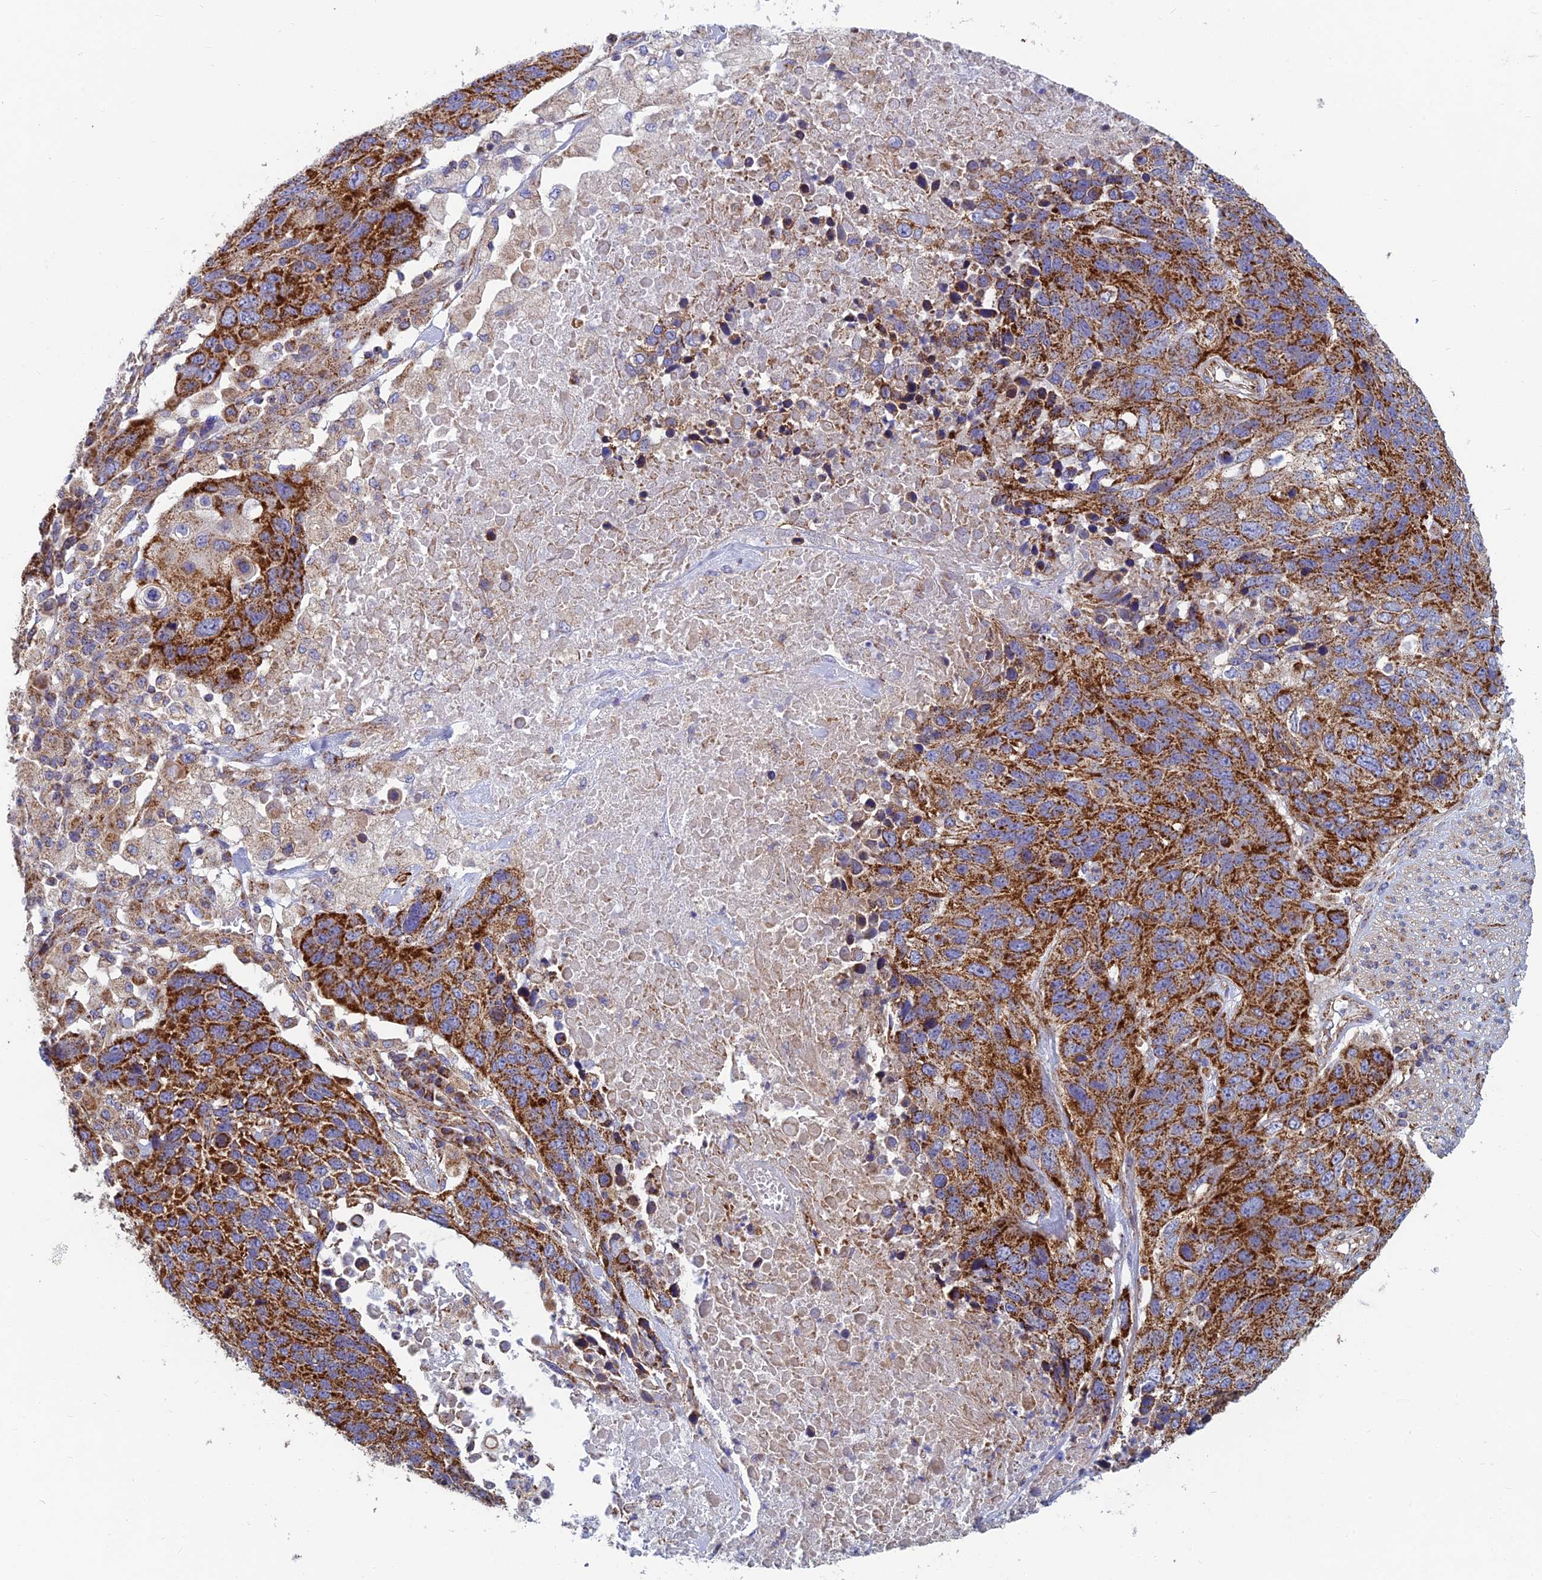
{"staining": {"intensity": "strong", "quantity": ">75%", "location": "cytoplasmic/membranous"}, "tissue": "lung cancer", "cell_type": "Tumor cells", "image_type": "cancer", "snomed": [{"axis": "morphology", "description": "Normal tissue, NOS"}, {"axis": "morphology", "description": "Squamous cell carcinoma, NOS"}, {"axis": "topography", "description": "Lymph node"}, {"axis": "topography", "description": "Lung"}], "caption": "Protein staining of squamous cell carcinoma (lung) tissue reveals strong cytoplasmic/membranous staining in about >75% of tumor cells. Using DAB (3,3'-diaminobenzidine) (brown) and hematoxylin (blue) stains, captured at high magnification using brightfield microscopy.", "gene": "MRPS9", "patient": {"sex": "male", "age": 66}}